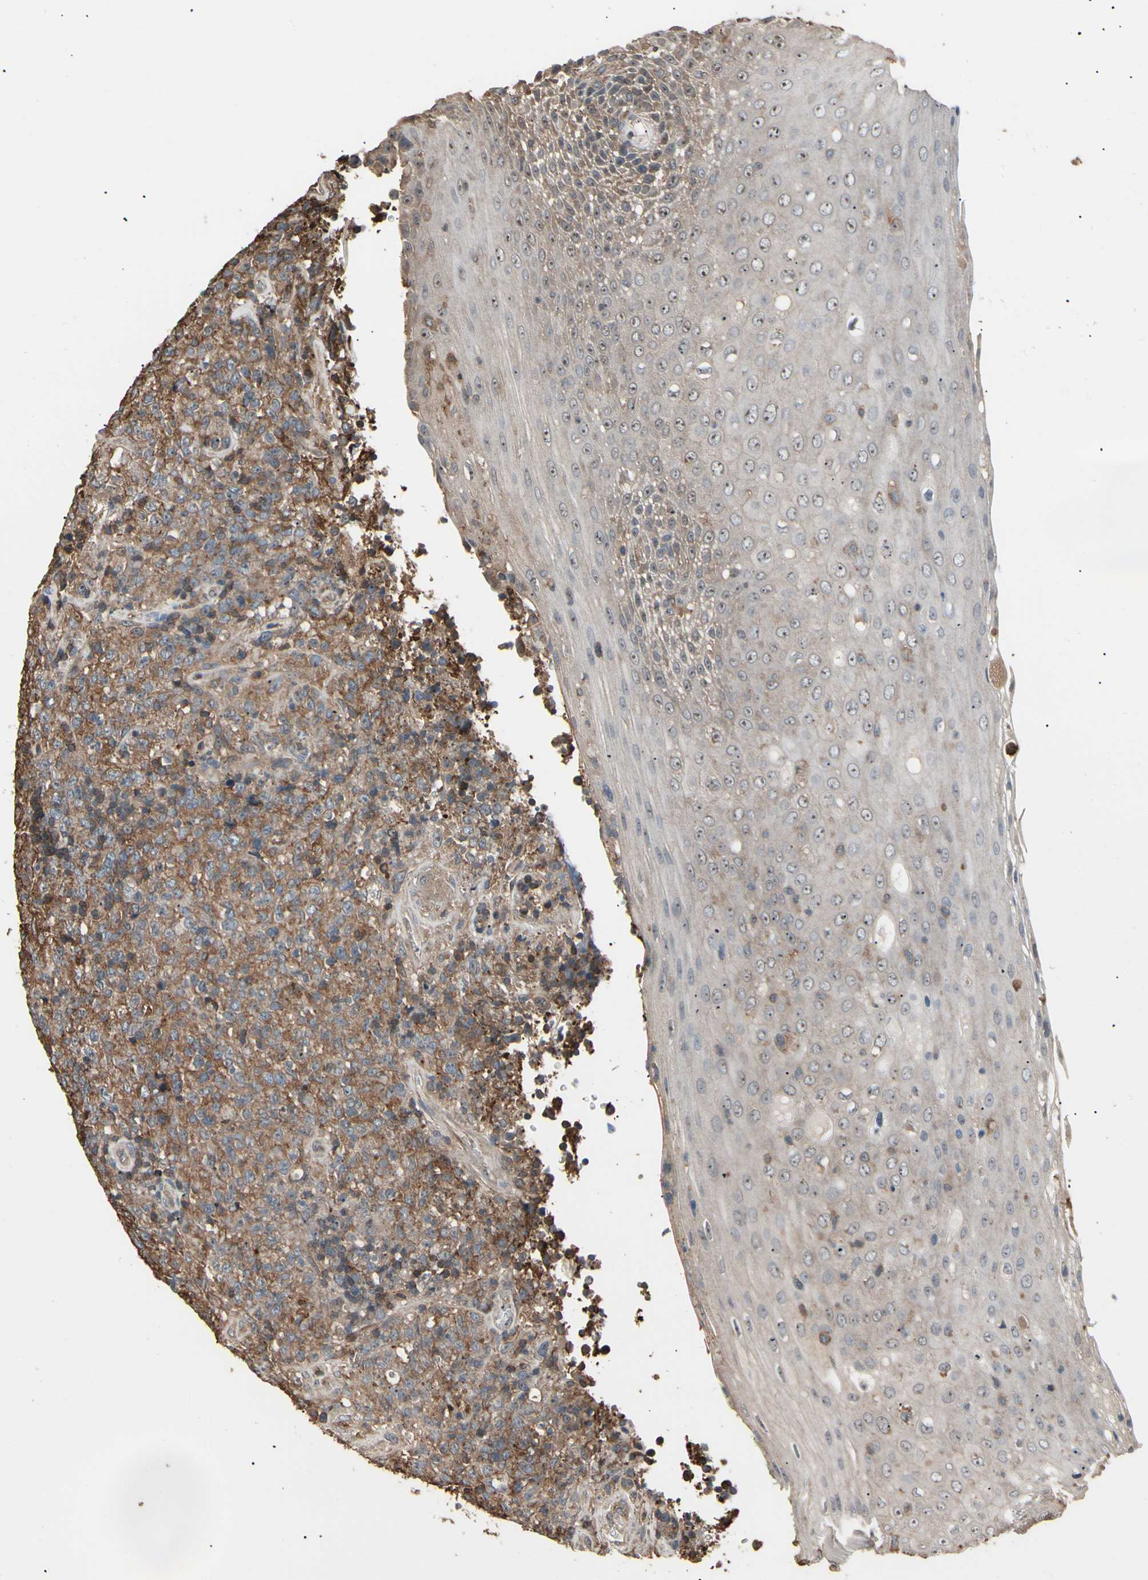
{"staining": {"intensity": "moderate", "quantity": ">75%", "location": "cytoplasmic/membranous"}, "tissue": "lymphoma", "cell_type": "Tumor cells", "image_type": "cancer", "snomed": [{"axis": "morphology", "description": "Malignant lymphoma, non-Hodgkin's type, High grade"}, {"axis": "topography", "description": "Tonsil"}], "caption": "Moderate cytoplasmic/membranous expression for a protein is identified in about >75% of tumor cells of high-grade malignant lymphoma, non-Hodgkin's type using immunohistochemistry.", "gene": "MAPK13", "patient": {"sex": "female", "age": 36}}